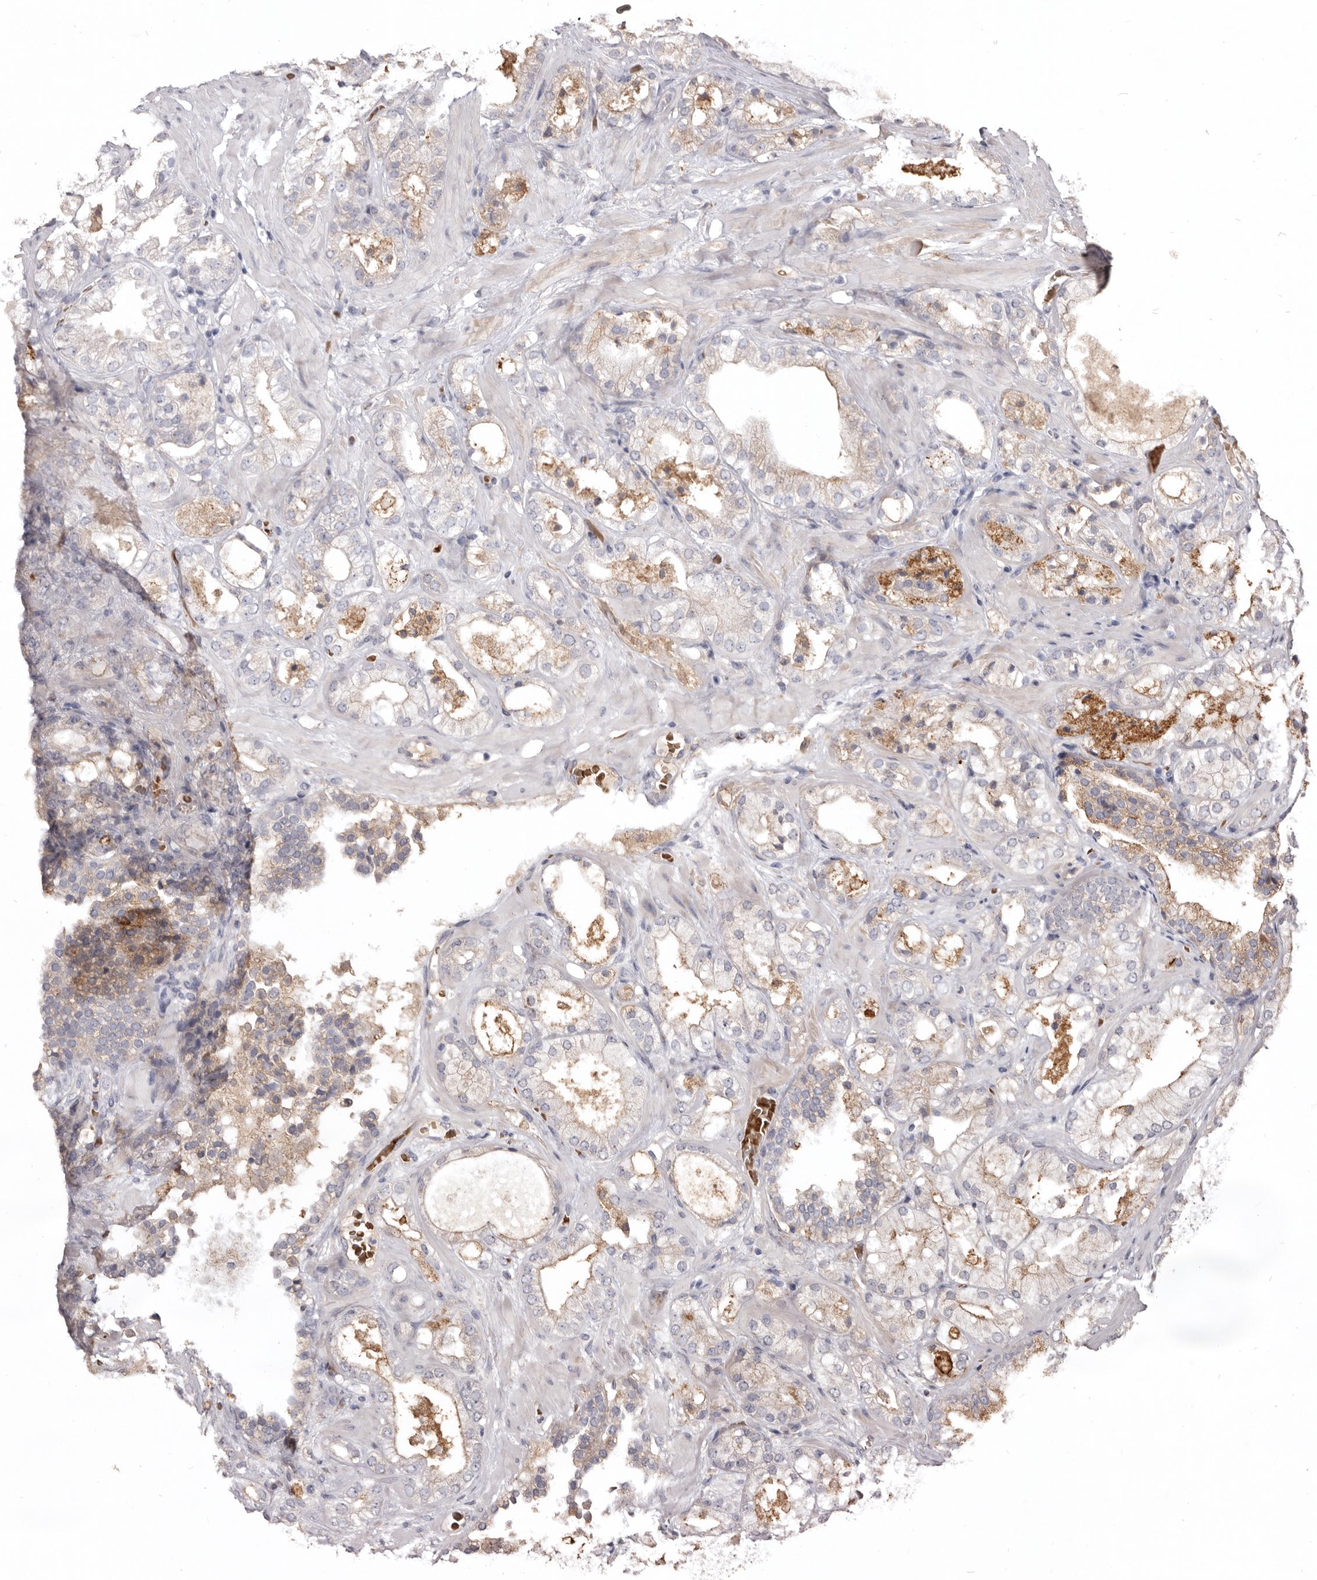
{"staining": {"intensity": "weak", "quantity": "<25%", "location": "cytoplasmic/membranous"}, "tissue": "prostate cancer", "cell_type": "Tumor cells", "image_type": "cancer", "snomed": [{"axis": "morphology", "description": "Adenocarcinoma, High grade"}, {"axis": "topography", "description": "Prostate"}], "caption": "Prostate cancer (high-grade adenocarcinoma) was stained to show a protein in brown. There is no significant staining in tumor cells. (DAB immunohistochemistry visualized using brightfield microscopy, high magnification).", "gene": "NENF", "patient": {"sex": "male", "age": 58}}